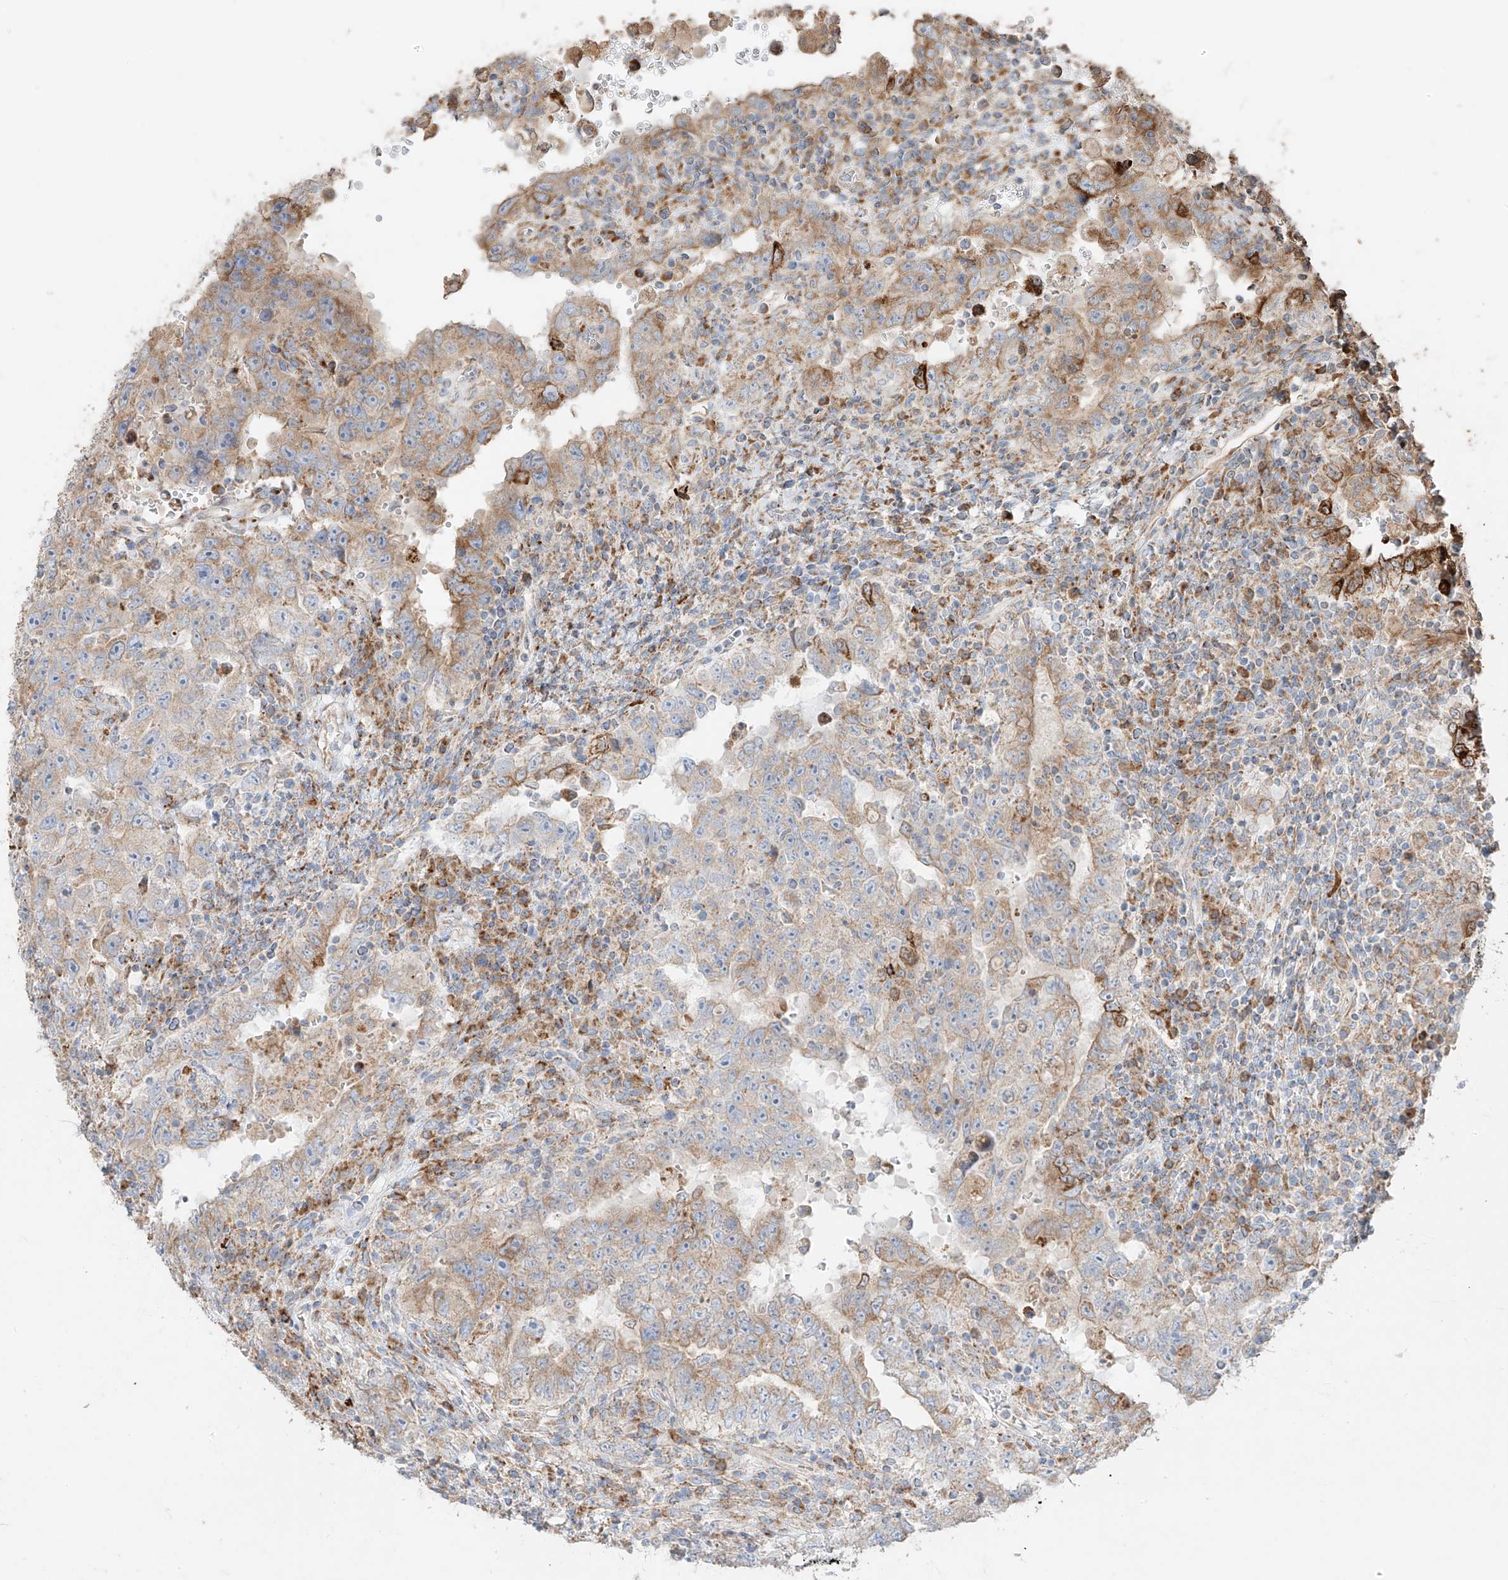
{"staining": {"intensity": "moderate", "quantity": "25%-75%", "location": "cytoplasmic/membranous"}, "tissue": "testis cancer", "cell_type": "Tumor cells", "image_type": "cancer", "snomed": [{"axis": "morphology", "description": "Carcinoma, Embryonal, NOS"}, {"axis": "topography", "description": "Testis"}], "caption": "Tumor cells show medium levels of moderate cytoplasmic/membranous expression in about 25%-75% of cells in testis cancer (embryonal carcinoma).", "gene": "COLGALT2", "patient": {"sex": "male", "age": 26}}